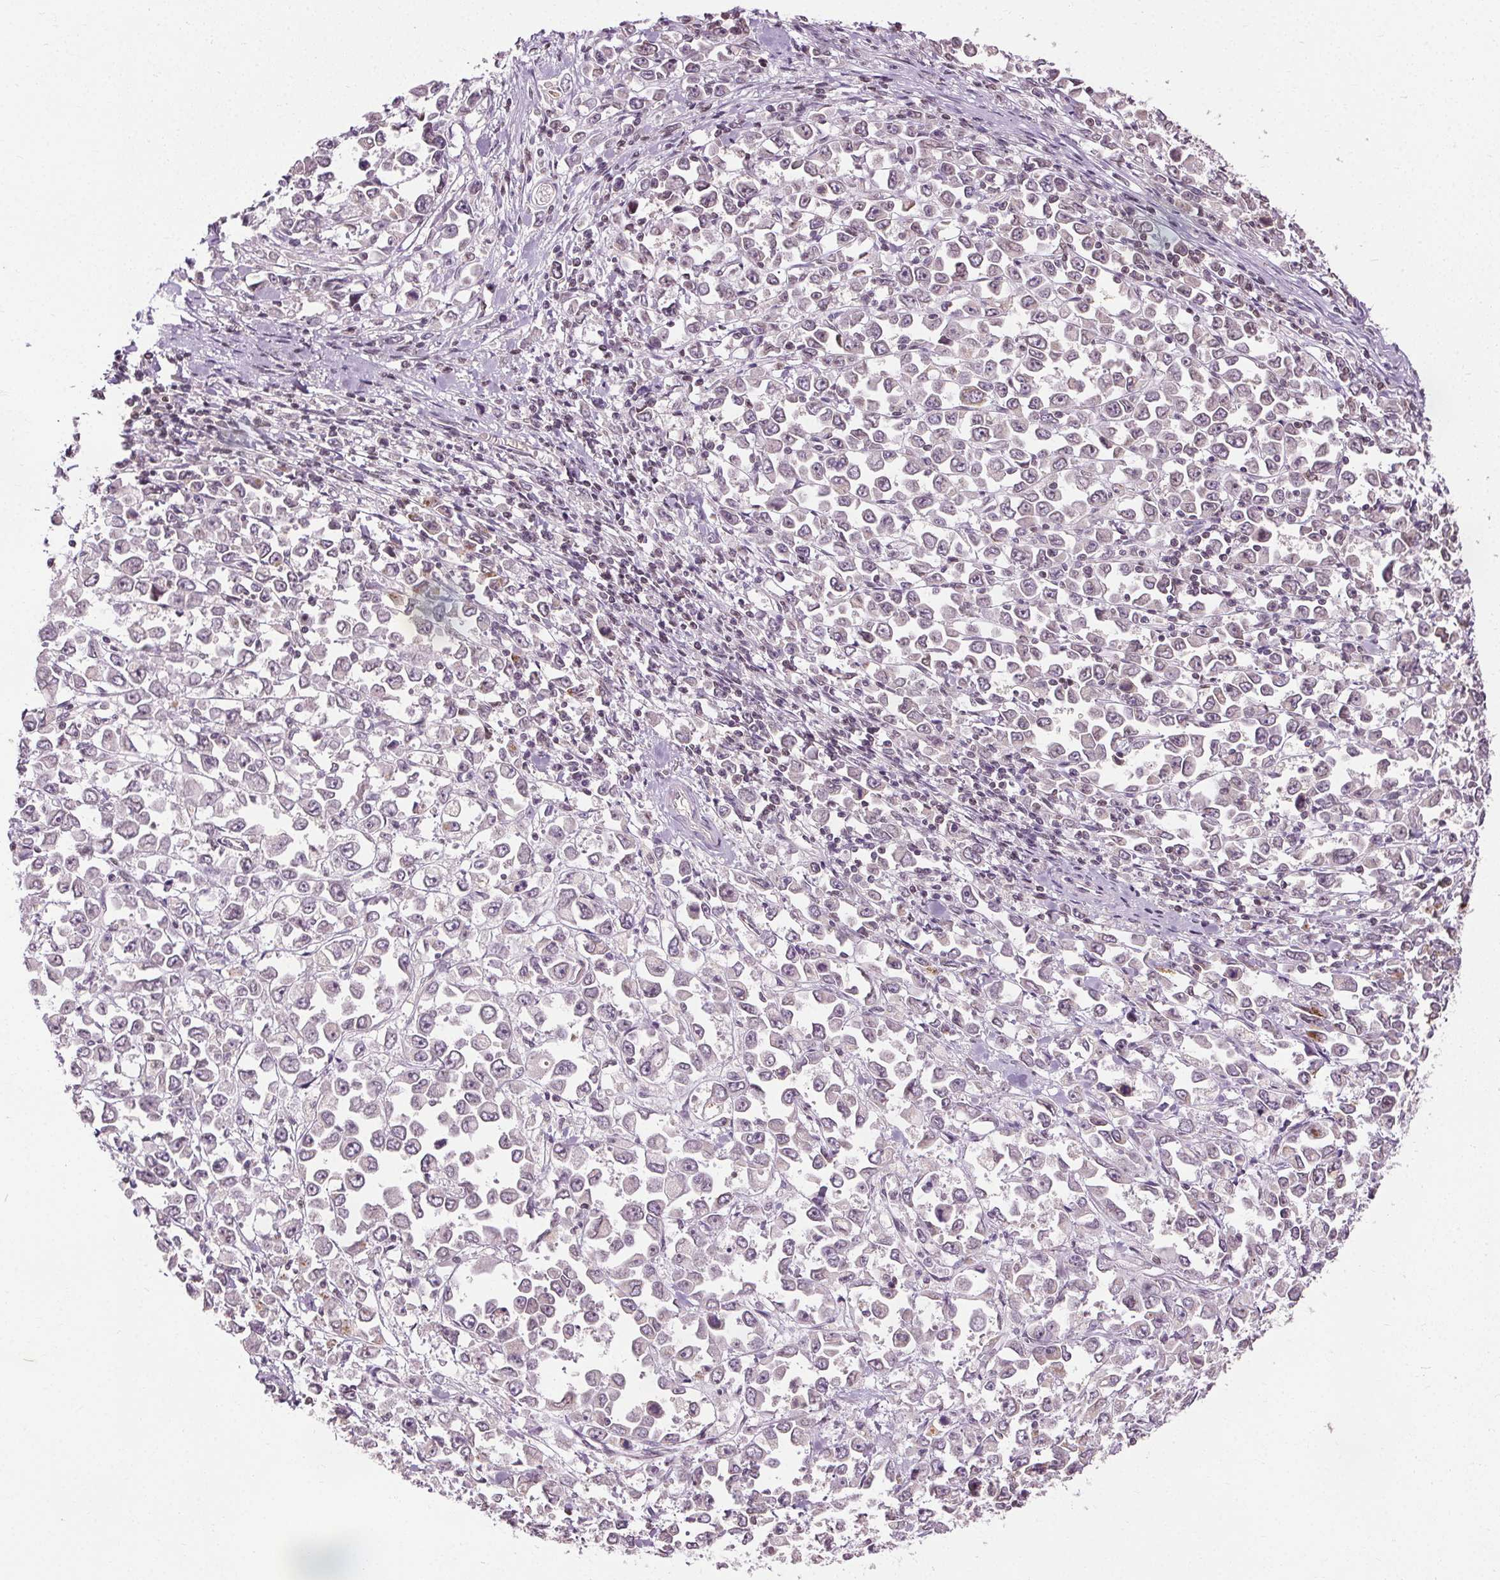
{"staining": {"intensity": "negative", "quantity": "none", "location": "none"}, "tissue": "stomach cancer", "cell_type": "Tumor cells", "image_type": "cancer", "snomed": [{"axis": "morphology", "description": "Adenocarcinoma, NOS"}, {"axis": "topography", "description": "Stomach, upper"}], "caption": "High power microscopy image of an immunohistochemistry histopathology image of stomach cancer, revealing no significant staining in tumor cells.", "gene": "LFNG", "patient": {"sex": "male", "age": 70}}